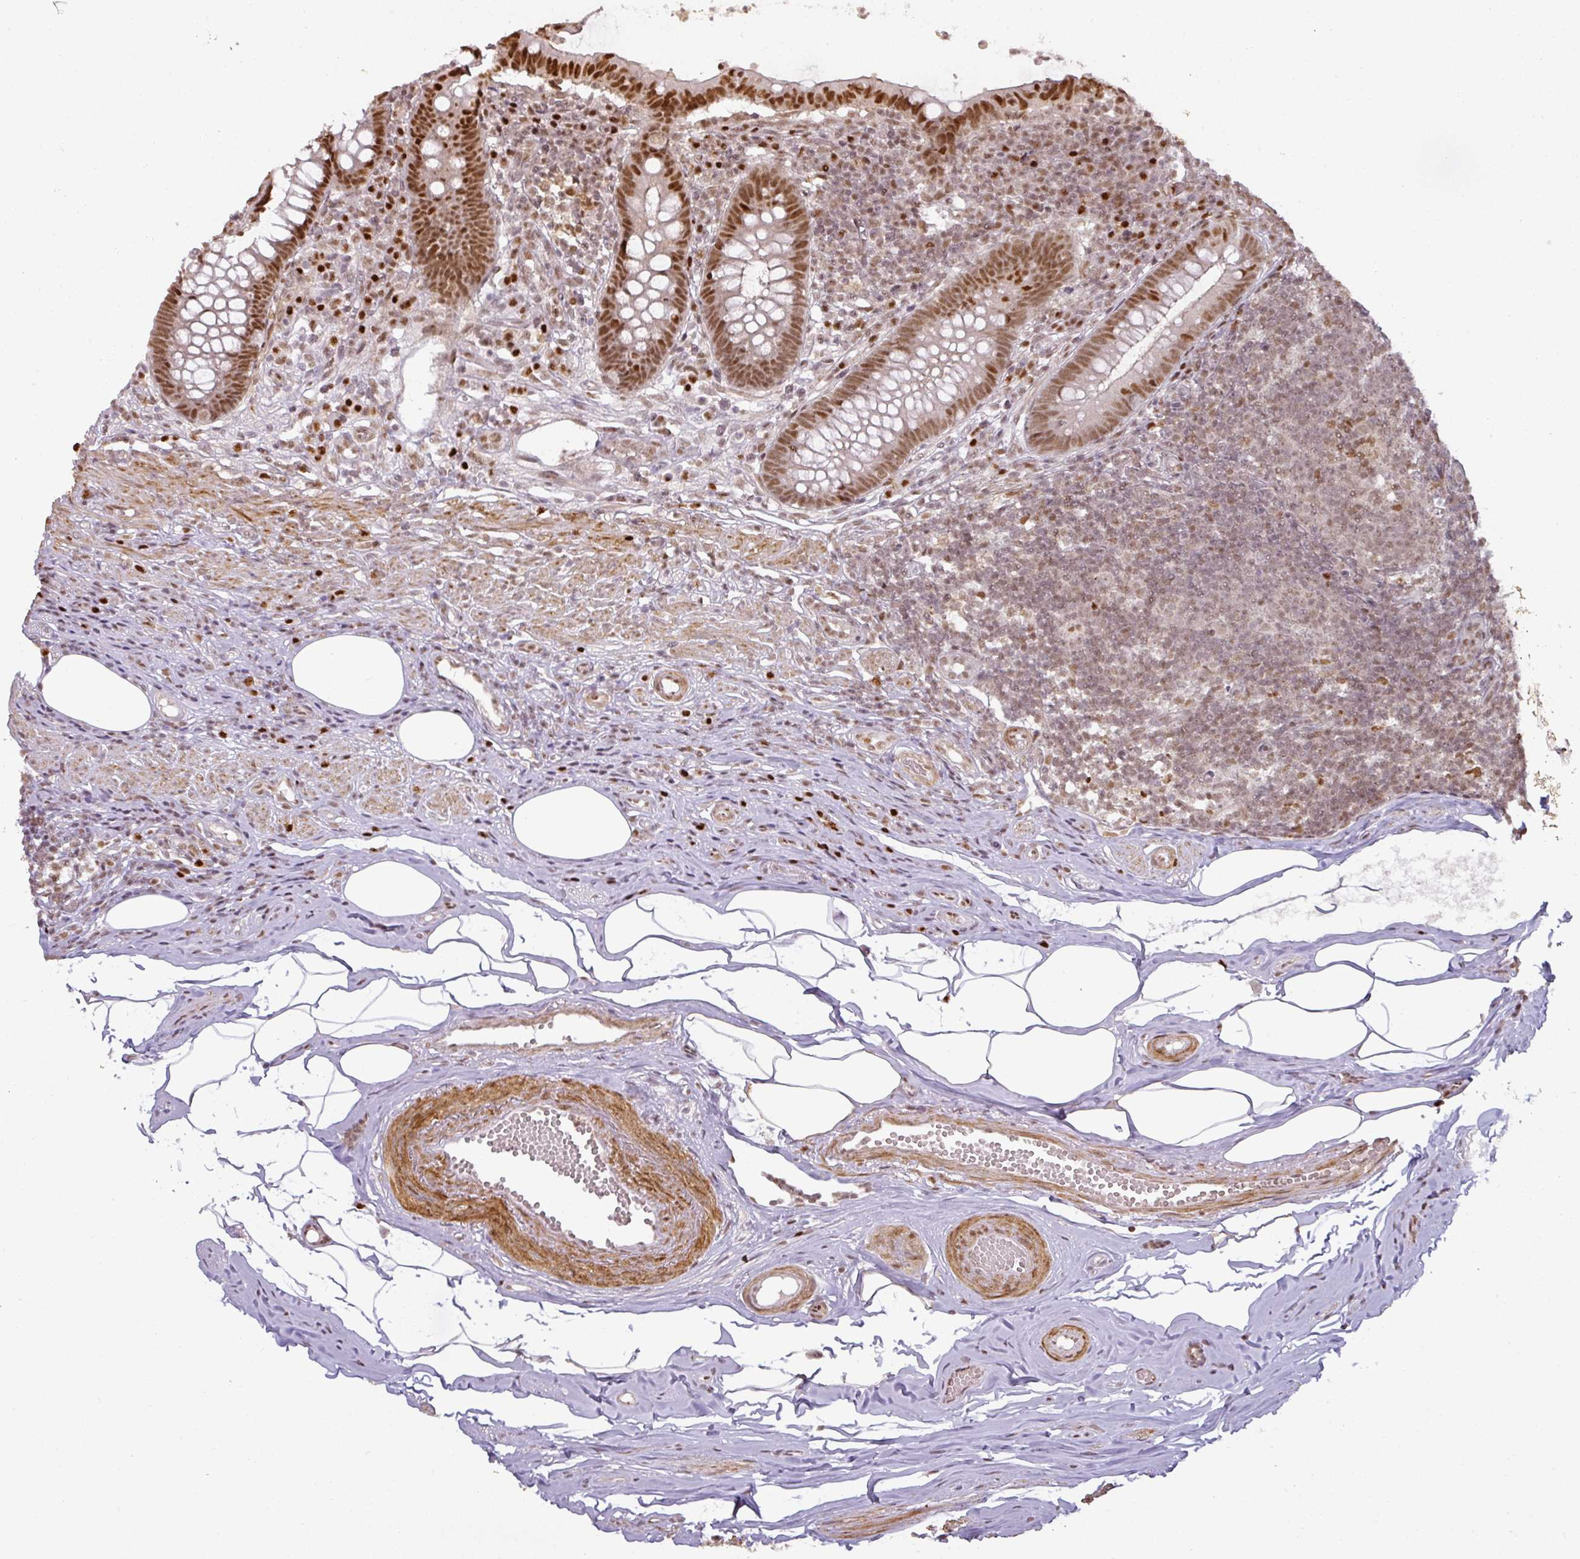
{"staining": {"intensity": "moderate", "quantity": ">75%", "location": "nuclear"}, "tissue": "appendix", "cell_type": "Glandular cells", "image_type": "normal", "snomed": [{"axis": "morphology", "description": "Normal tissue, NOS"}, {"axis": "topography", "description": "Appendix"}], "caption": "A micrograph of appendix stained for a protein demonstrates moderate nuclear brown staining in glandular cells.", "gene": "GPRIN2", "patient": {"sex": "female", "age": 56}}